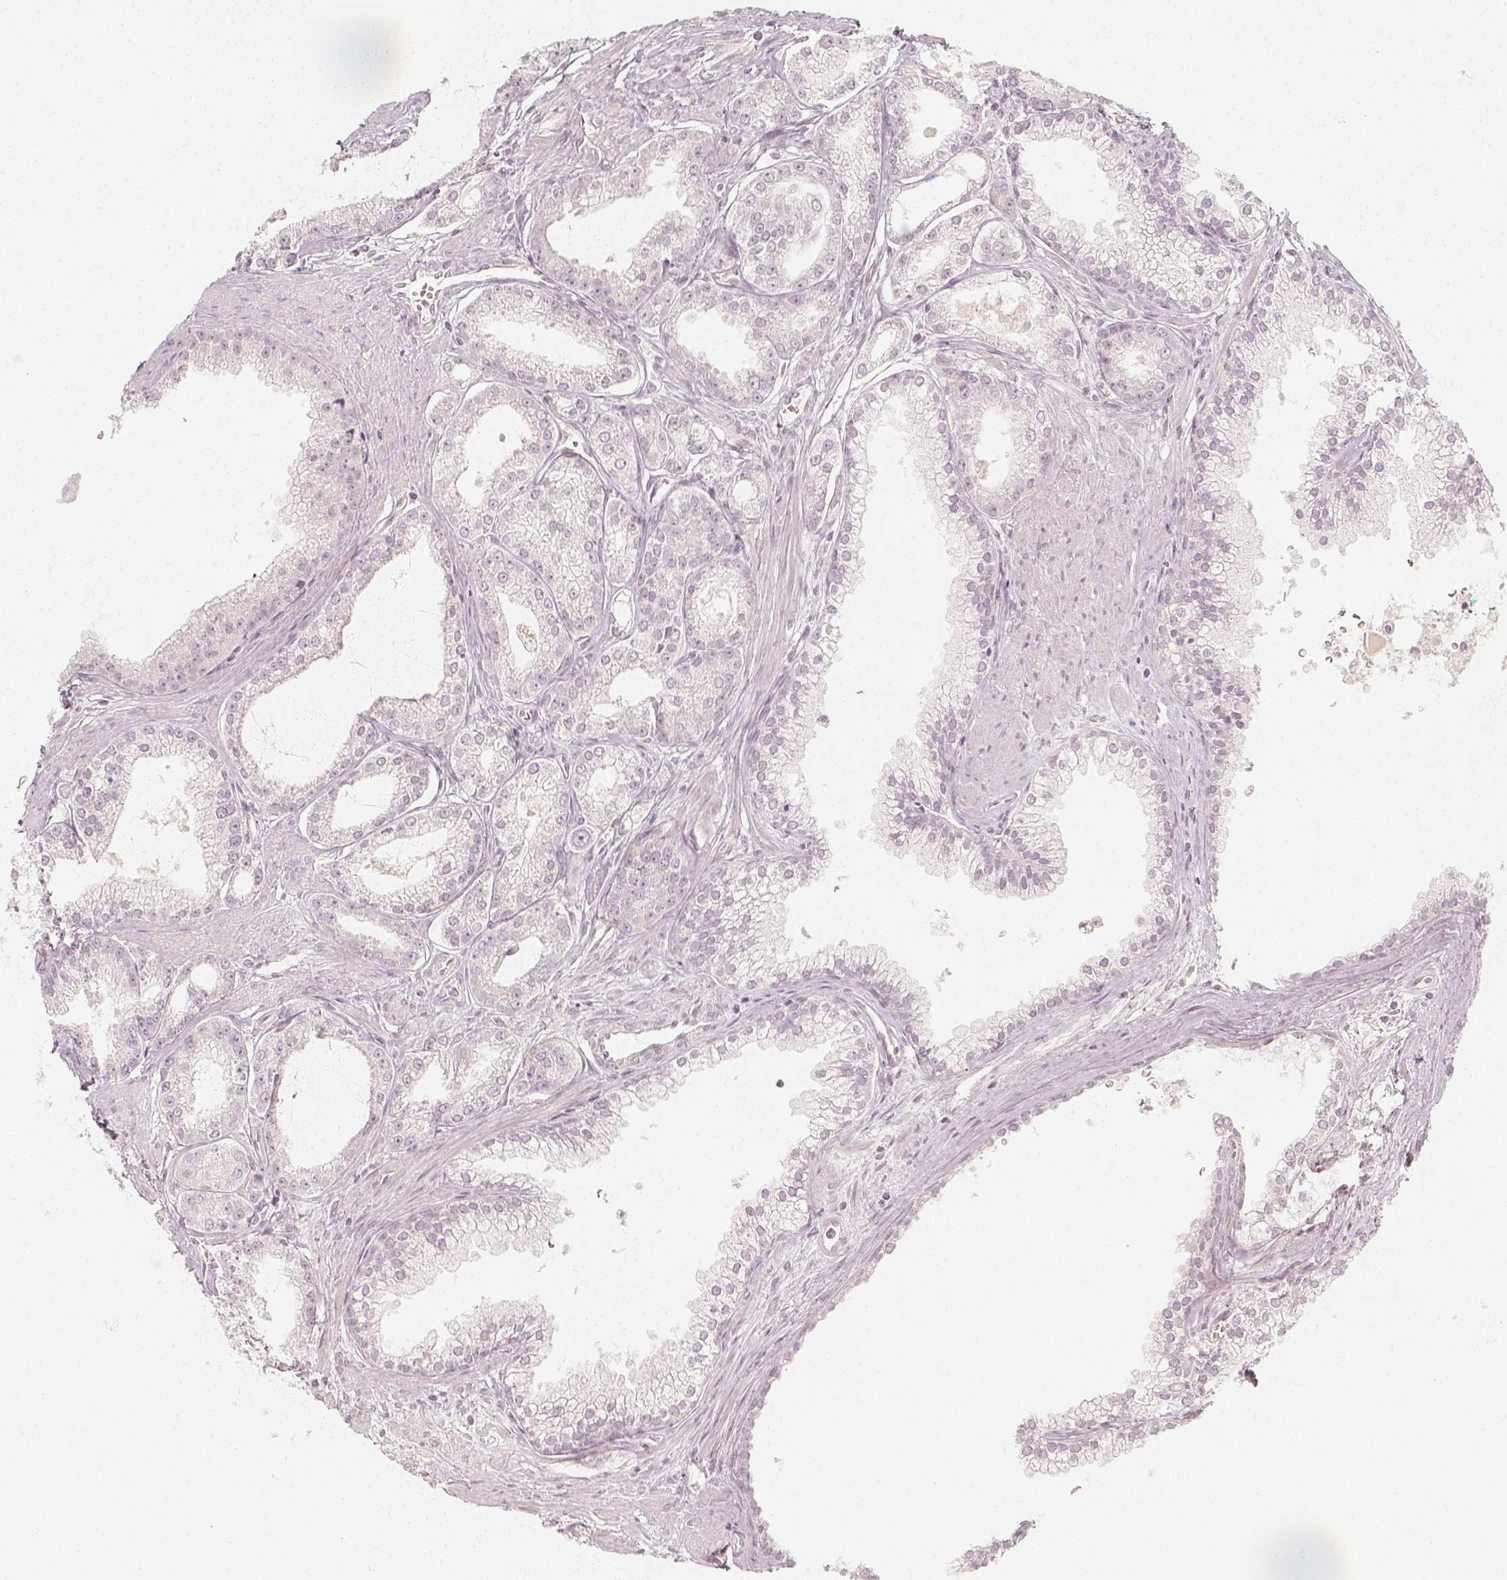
{"staining": {"intensity": "negative", "quantity": "none", "location": "none"}, "tissue": "prostate cancer", "cell_type": "Tumor cells", "image_type": "cancer", "snomed": [{"axis": "morphology", "description": "Adenocarcinoma, NOS"}, {"axis": "topography", "description": "Prostate"}], "caption": "A micrograph of human adenocarcinoma (prostate) is negative for staining in tumor cells.", "gene": "KRTAP2-1", "patient": {"sex": "male", "age": 71}}